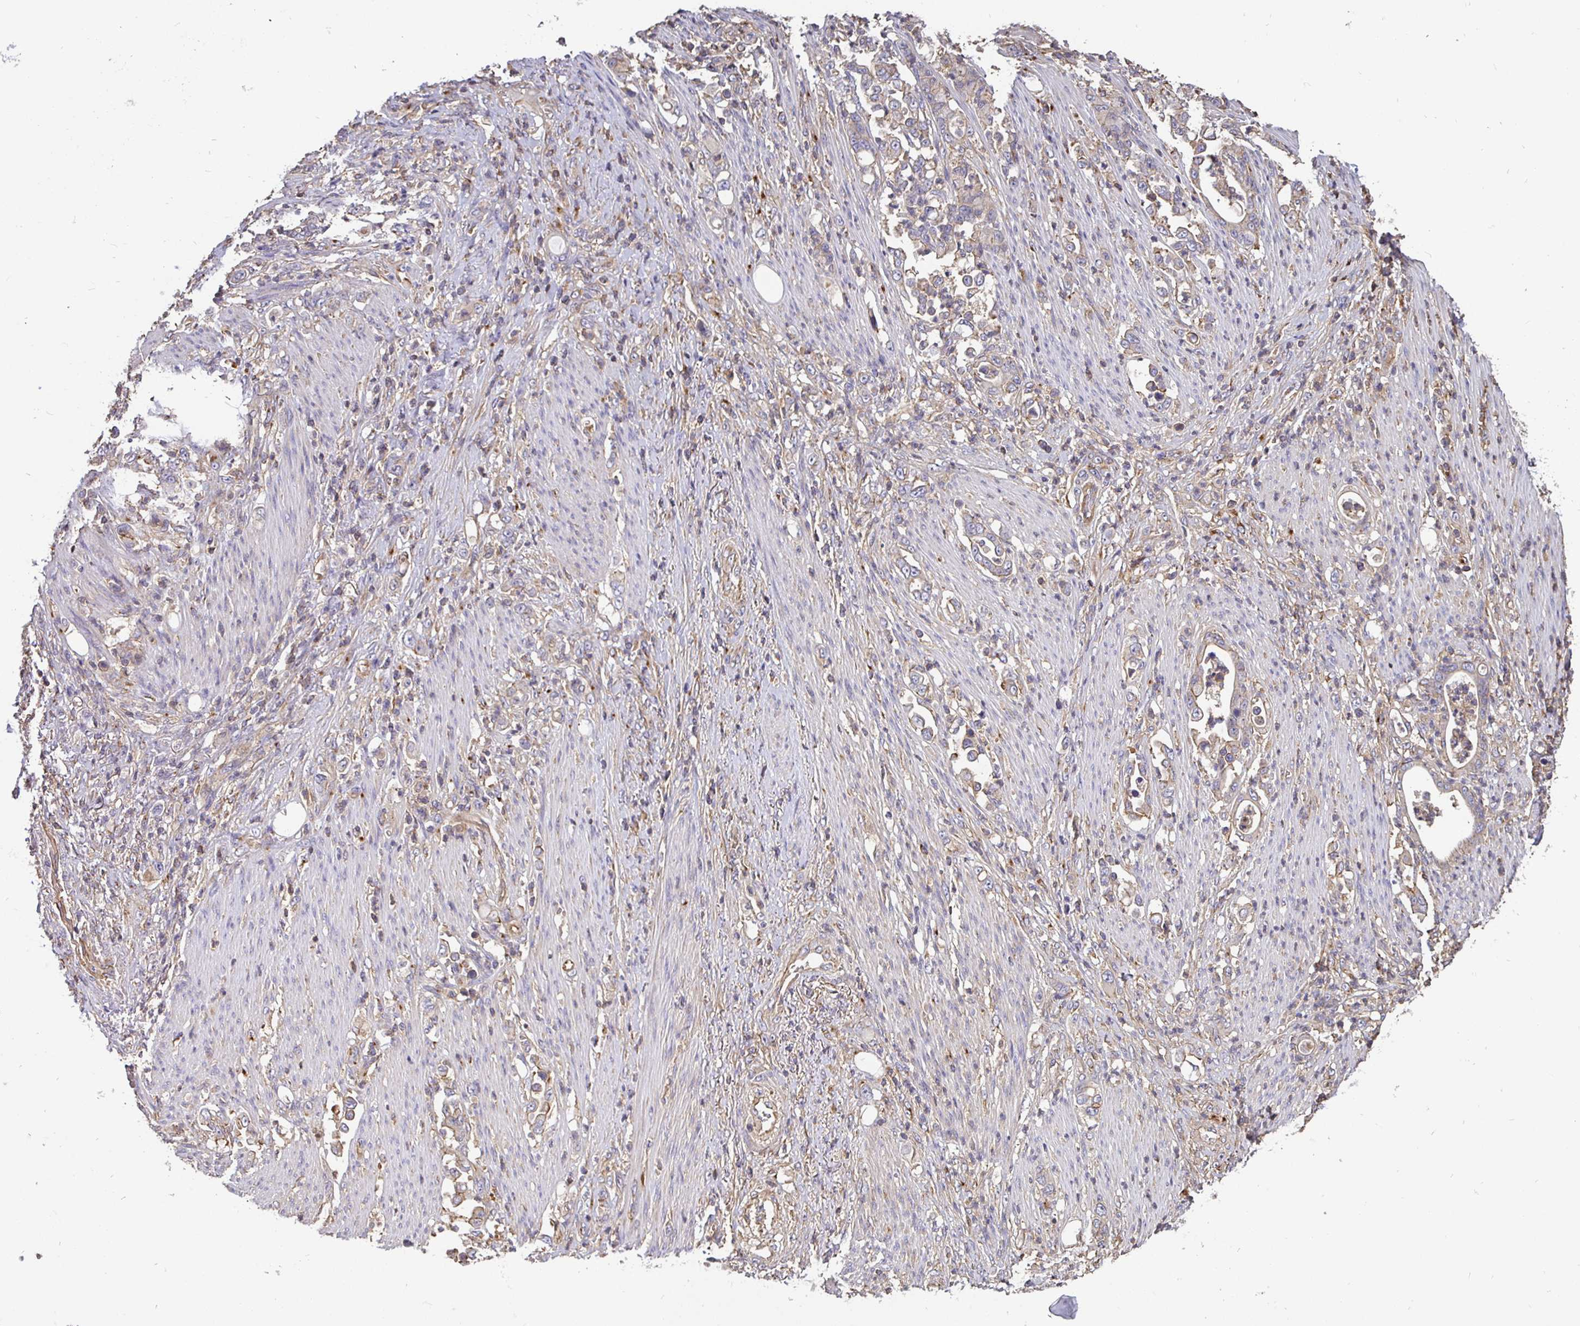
{"staining": {"intensity": "weak", "quantity": "<25%", "location": "cytoplasmic/membranous"}, "tissue": "stomach cancer", "cell_type": "Tumor cells", "image_type": "cancer", "snomed": [{"axis": "morphology", "description": "Normal tissue, NOS"}, {"axis": "morphology", "description": "Adenocarcinoma, NOS"}, {"axis": "topography", "description": "Stomach"}], "caption": "Immunohistochemistry (IHC) photomicrograph of human stomach adenocarcinoma stained for a protein (brown), which exhibits no staining in tumor cells. (DAB (3,3'-diaminobenzidine) immunohistochemistry (IHC) visualized using brightfield microscopy, high magnification).", "gene": "C1QTNF7", "patient": {"sex": "female", "age": 79}}